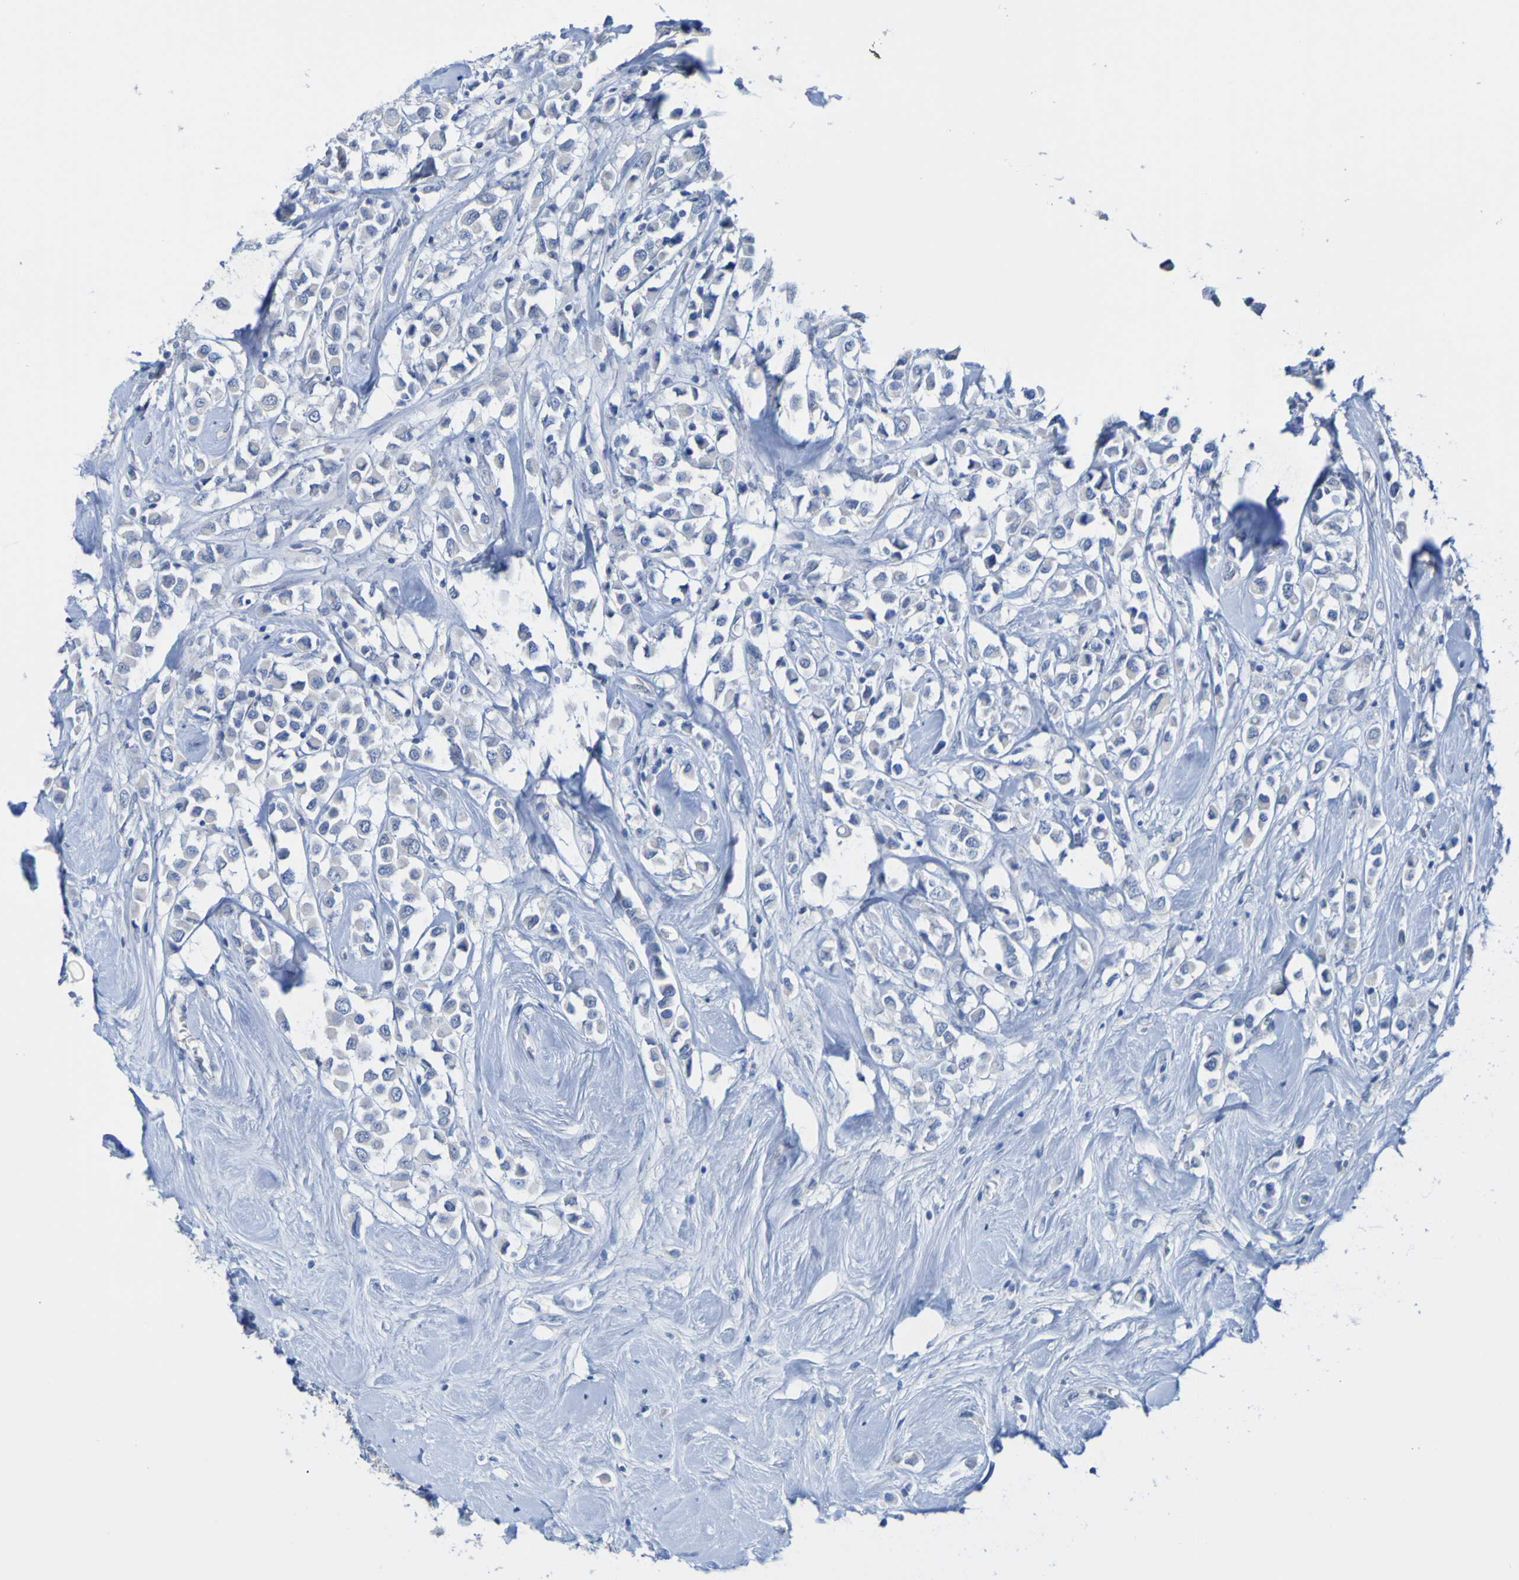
{"staining": {"intensity": "negative", "quantity": "none", "location": "none"}, "tissue": "breast cancer", "cell_type": "Tumor cells", "image_type": "cancer", "snomed": [{"axis": "morphology", "description": "Duct carcinoma"}, {"axis": "topography", "description": "Breast"}], "caption": "IHC photomicrograph of neoplastic tissue: intraductal carcinoma (breast) stained with DAB (3,3'-diaminobenzidine) exhibits no significant protein staining in tumor cells. (Stains: DAB IHC with hematoxylin counter stain, Microscopy: brightfield microscopy at high magnification).", "gene": "ACMSD", "patient": {"sex": "female", "age": 61}}